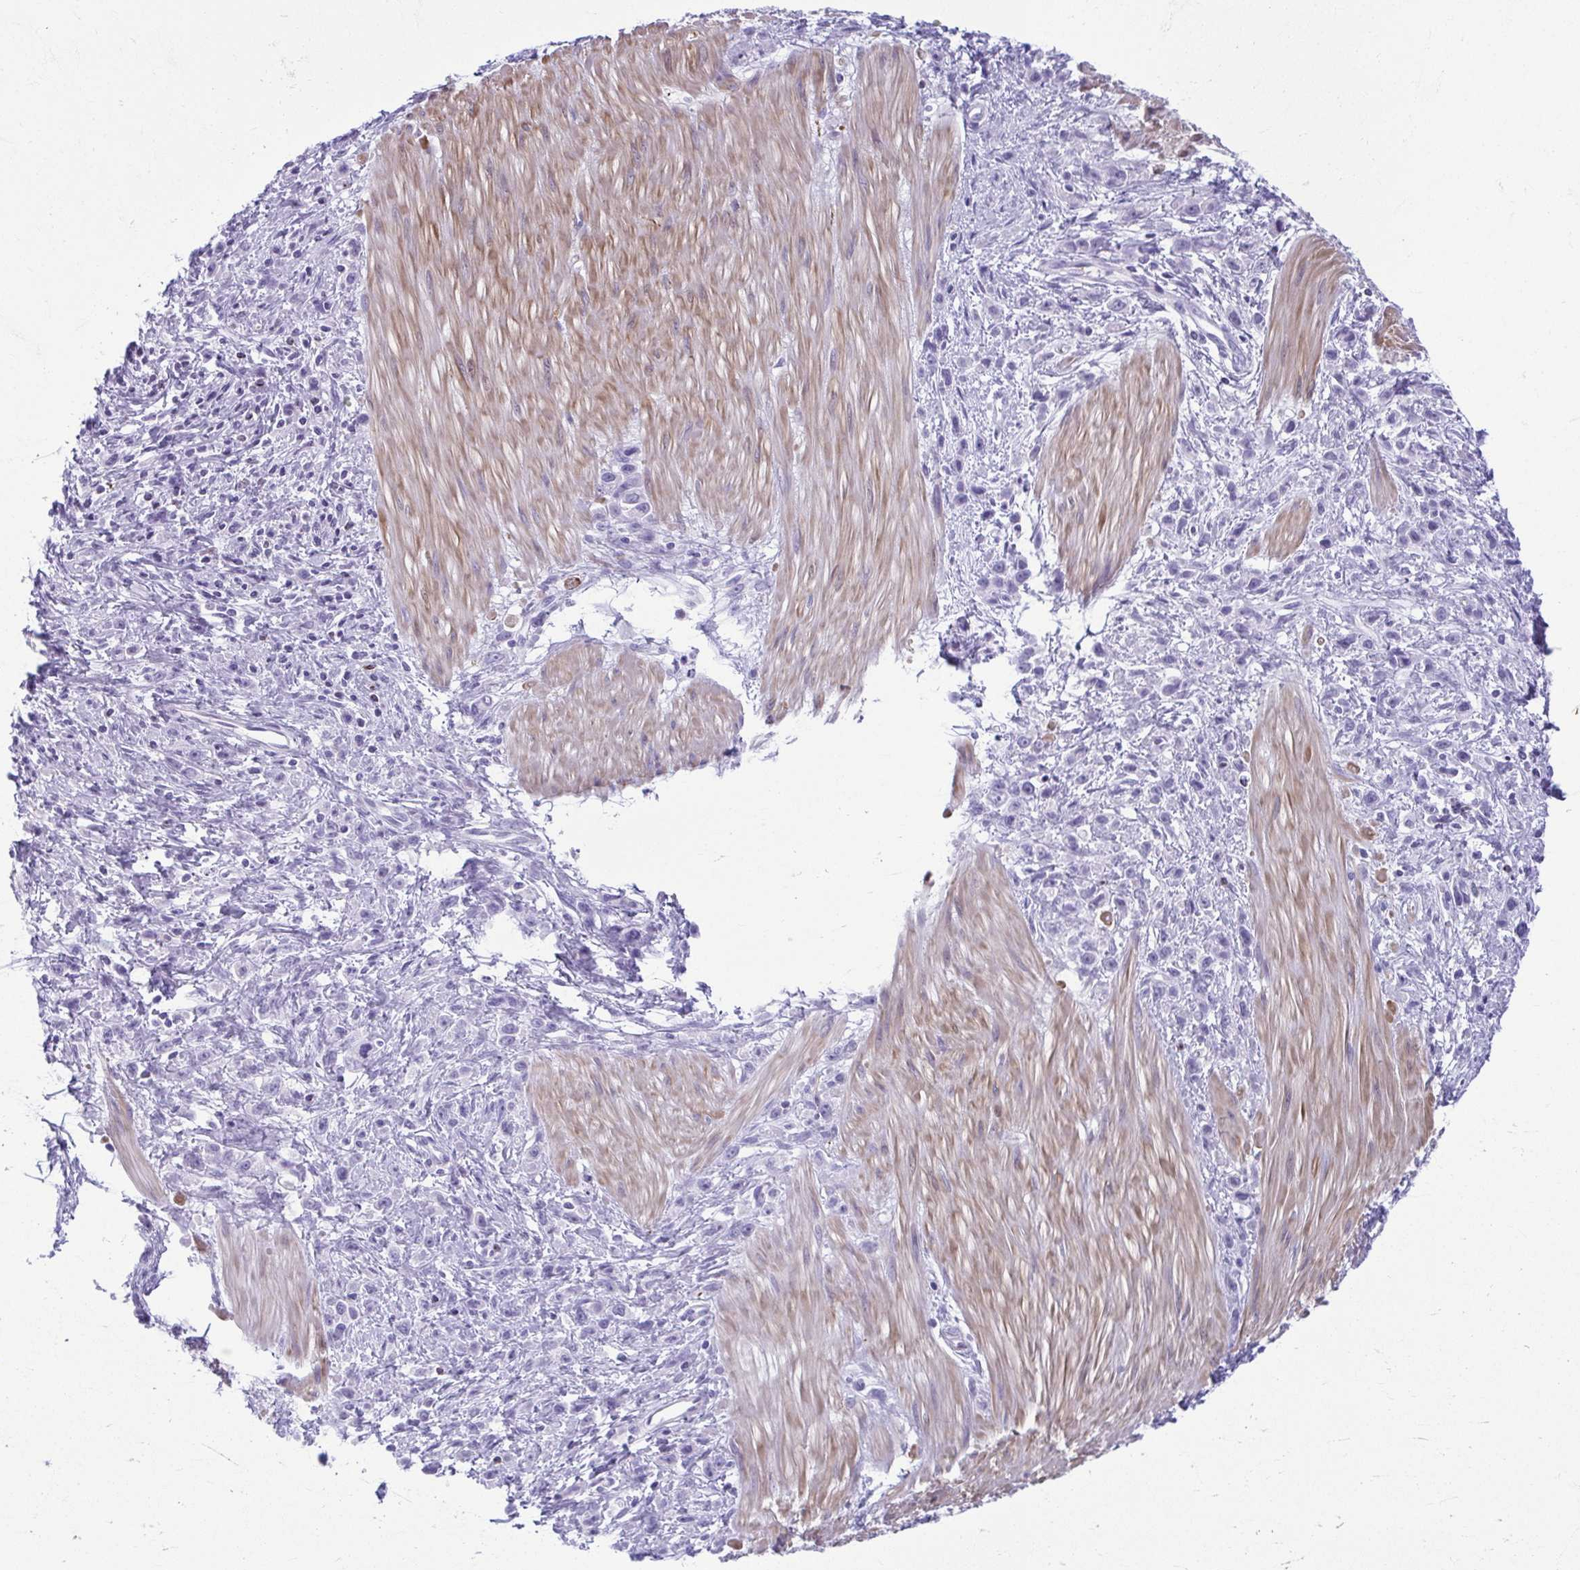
{"staining": {"intensity": "negative", "quantity": "none", "location": "none"}, "tissue": "stomach cancer", "cell_type": "Tumor cells", "image_type": "cancer", "snomed": [{"axis": "morphology", "description": "Adenocarcinoma, NOS"}, {"axis": "topography", "description": "Stomach"}], "caption": "High power microscopy micrograph of an immunohistochemistry (IHC) image of stomach cancer, revealing no significant positivity in tumor cells.", "gene": "TCEAL3", "patient": {"sex": "male", "age": 47}}